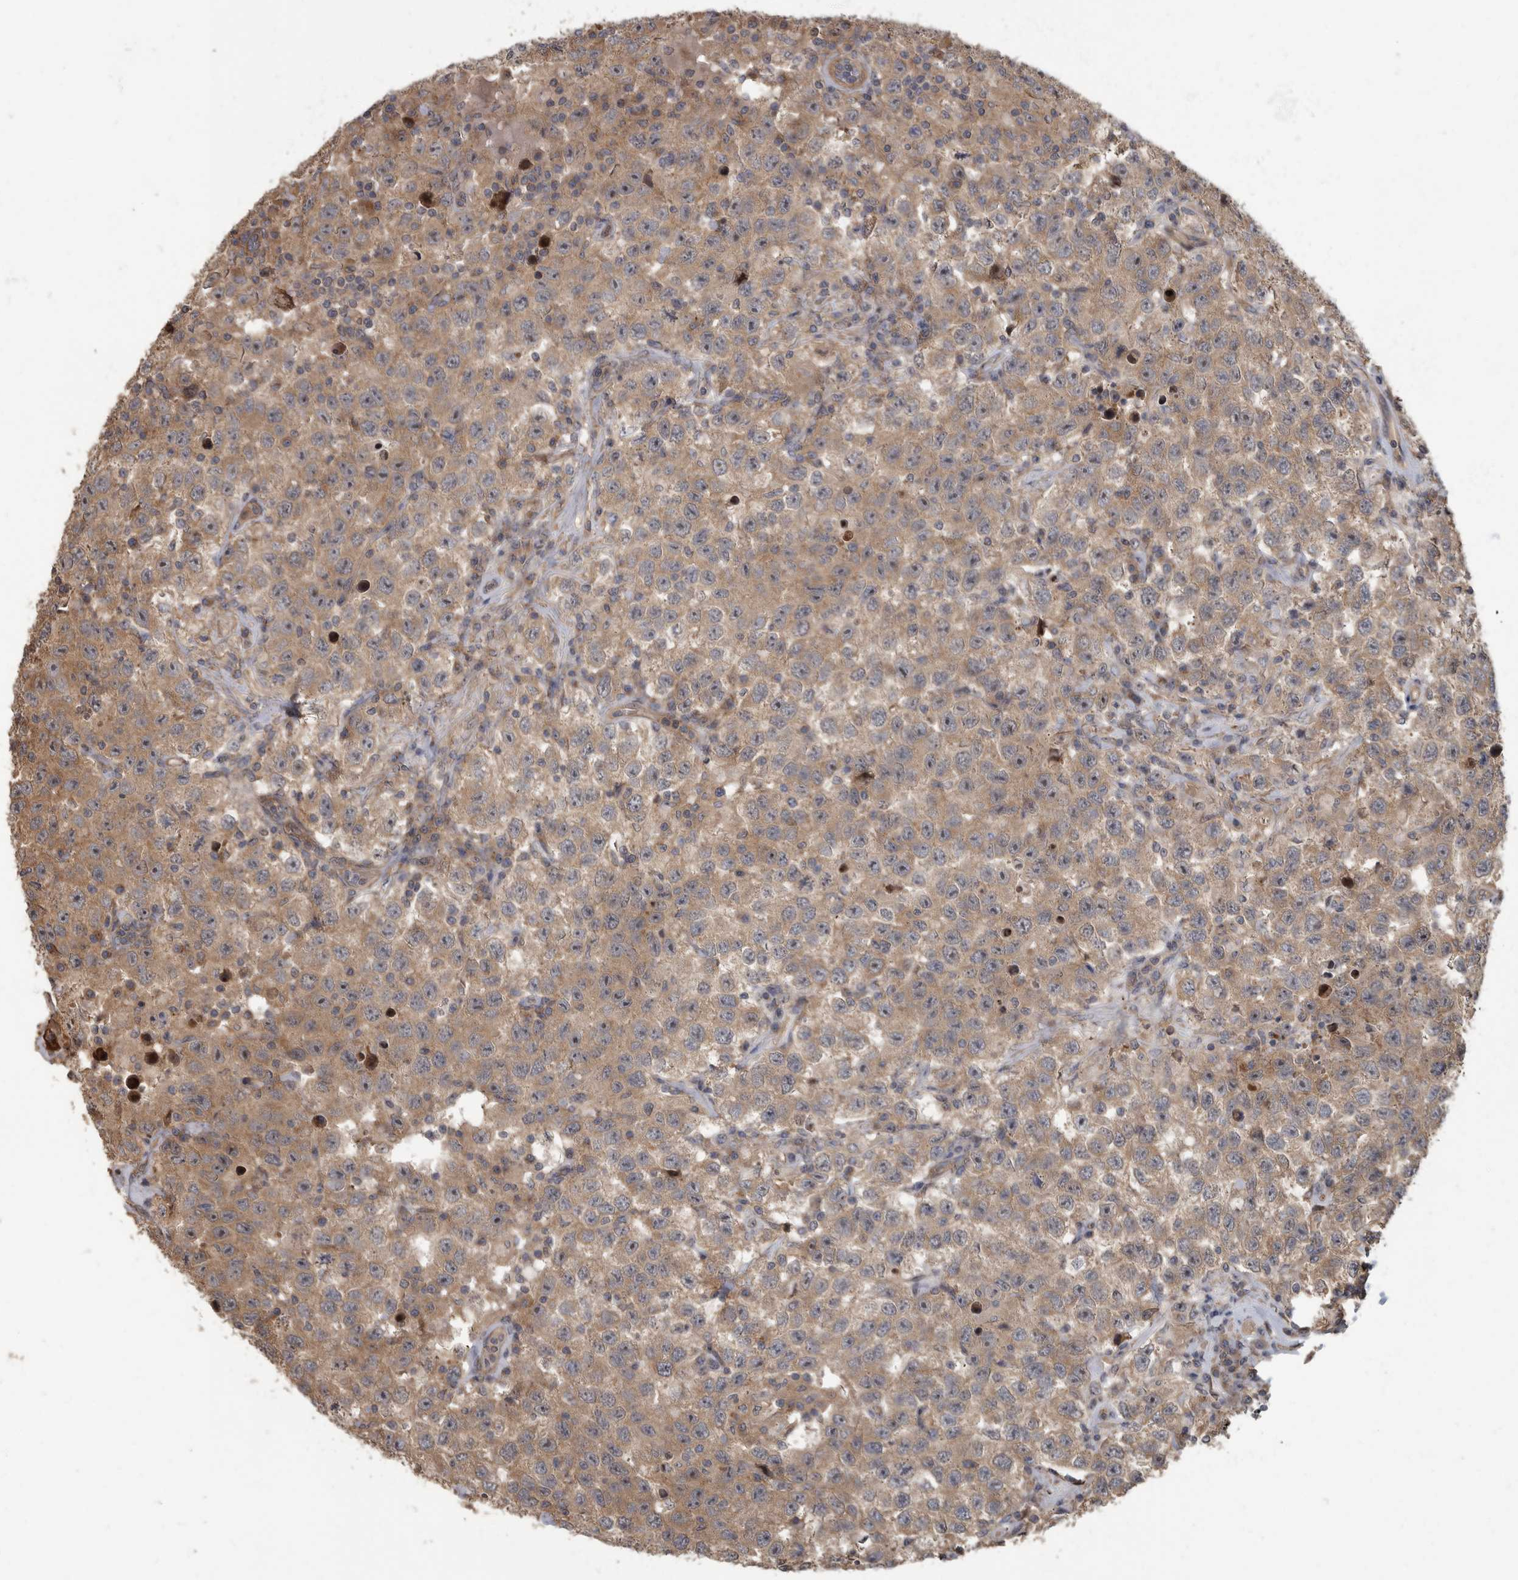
{"staining": {"intensity": "moderate", "quantity": ">75%", "location": "cytoplasmic/membranous,nuclear"}, "tissue": "testis cancer", "cell_type": "Tumor cells", "image_type": "cancer", "snomed": [{"axis": "morphology", "description": "Seminoma, NOS"}, {"axis": "topography", "description": "Testis"}], "caption": "Protein analysis of testis cancer tissue exhibits moderate cytoplasmic/membranous and nuclear staining in approximately >75% of tumor cells.", "gene": "DAAM1", "patient": {"sex": "male", "age": 41}}